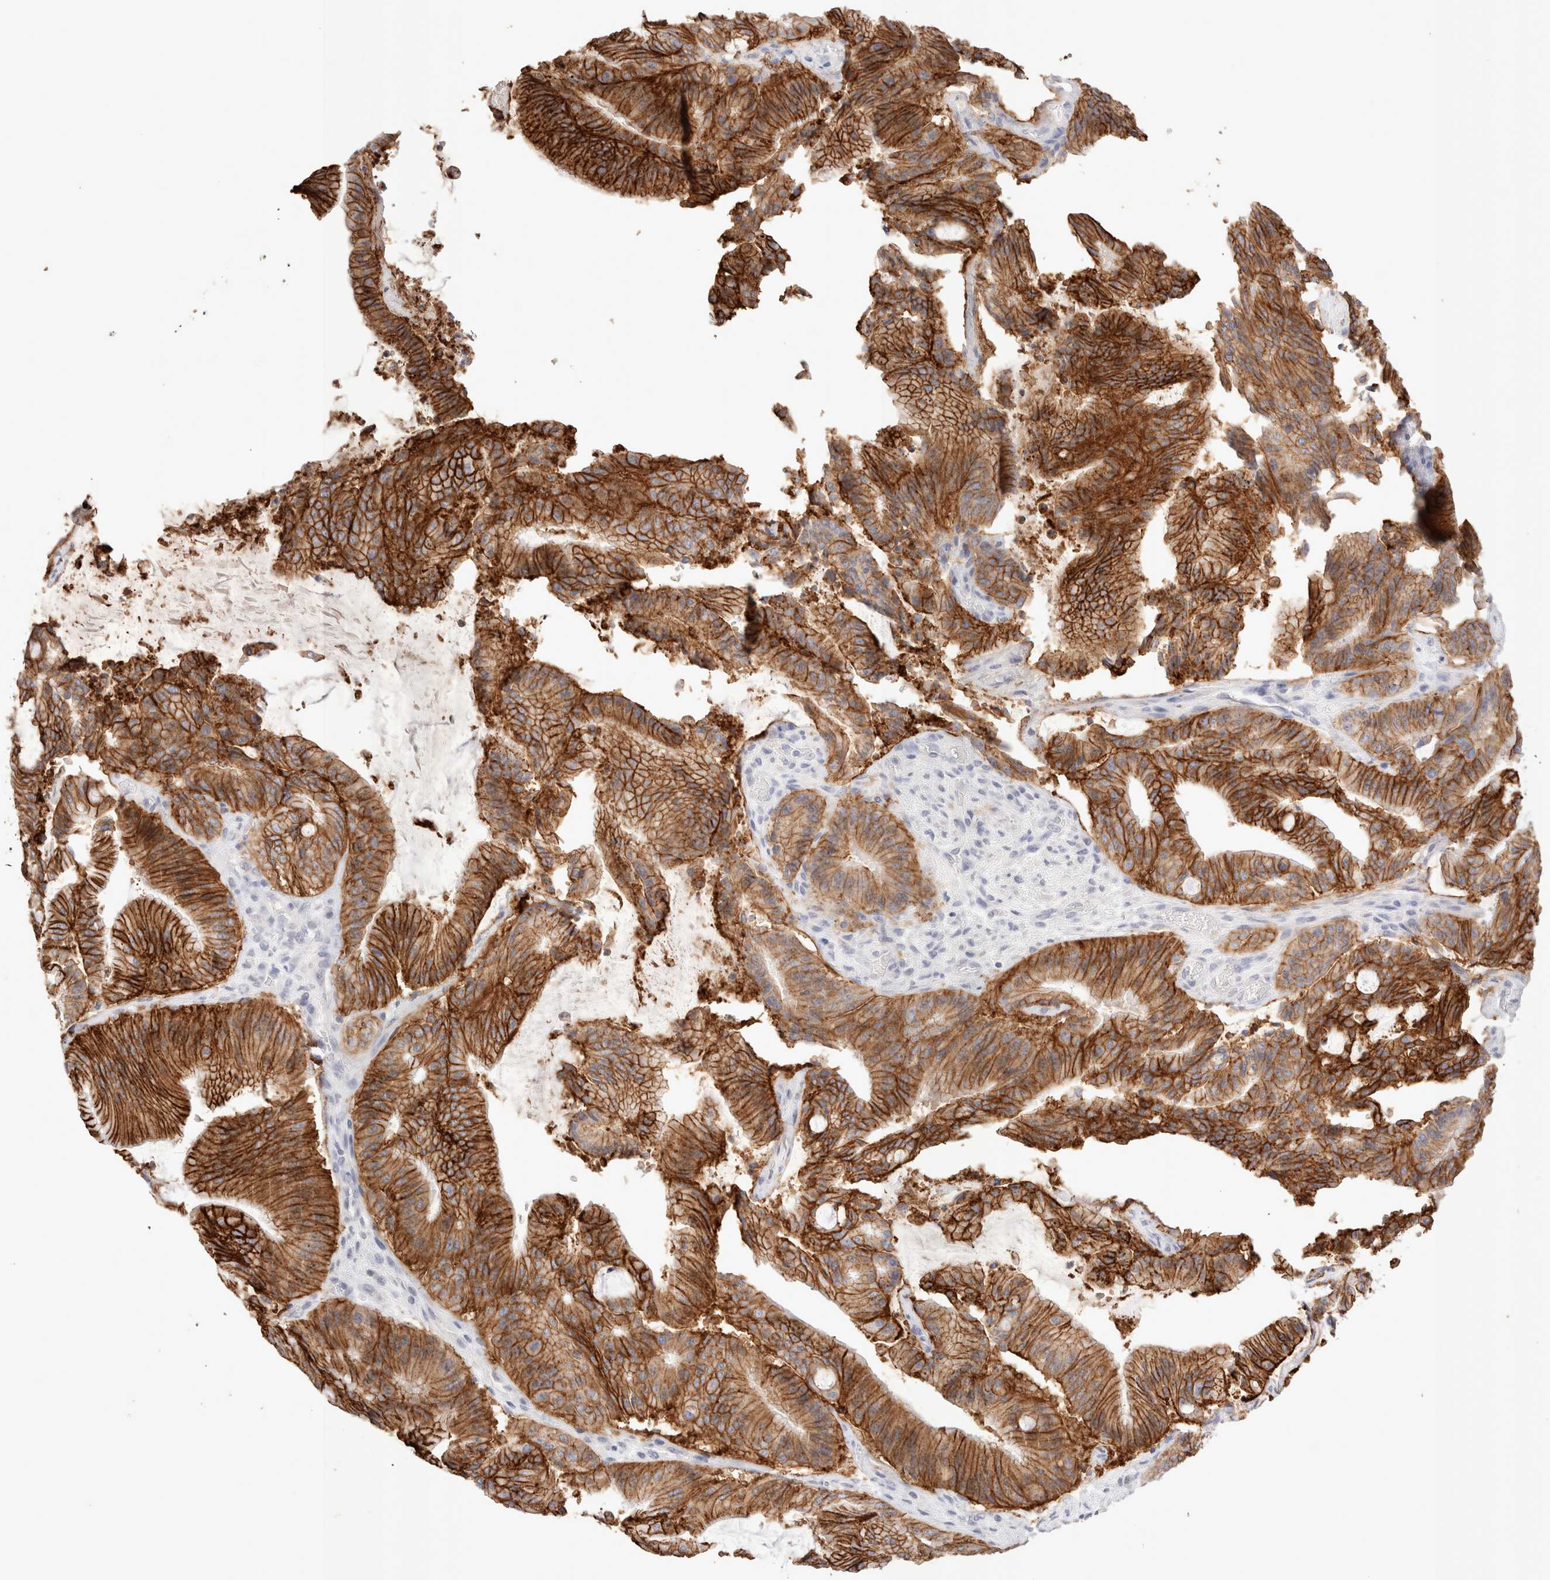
{"staining": {"intensity": "strong", "quantity": ">75%", "location": "cytoplasmic/membranous"}, "tissue": "liver cancer", "cell_type": "Tumor cells", "image_type": "cancer", "snomed": [{"axis": "morphology", "description": "Normal tissue, NOS"}, {"axis": "morphology", "description": "Cholangiocarcinoma"}, {"axis": "topography", "description": "Liver"}, {"axis": "topography", "description": "Peripheral nerve tissue"}], "caption": "A brown stain highlights strong cytoplasmic/membranous expression of a protein in human liver cholangiocarcinoma tumor cells.", "gene": "EPCAM", "patient": {"sex": "female", "age": 73}}